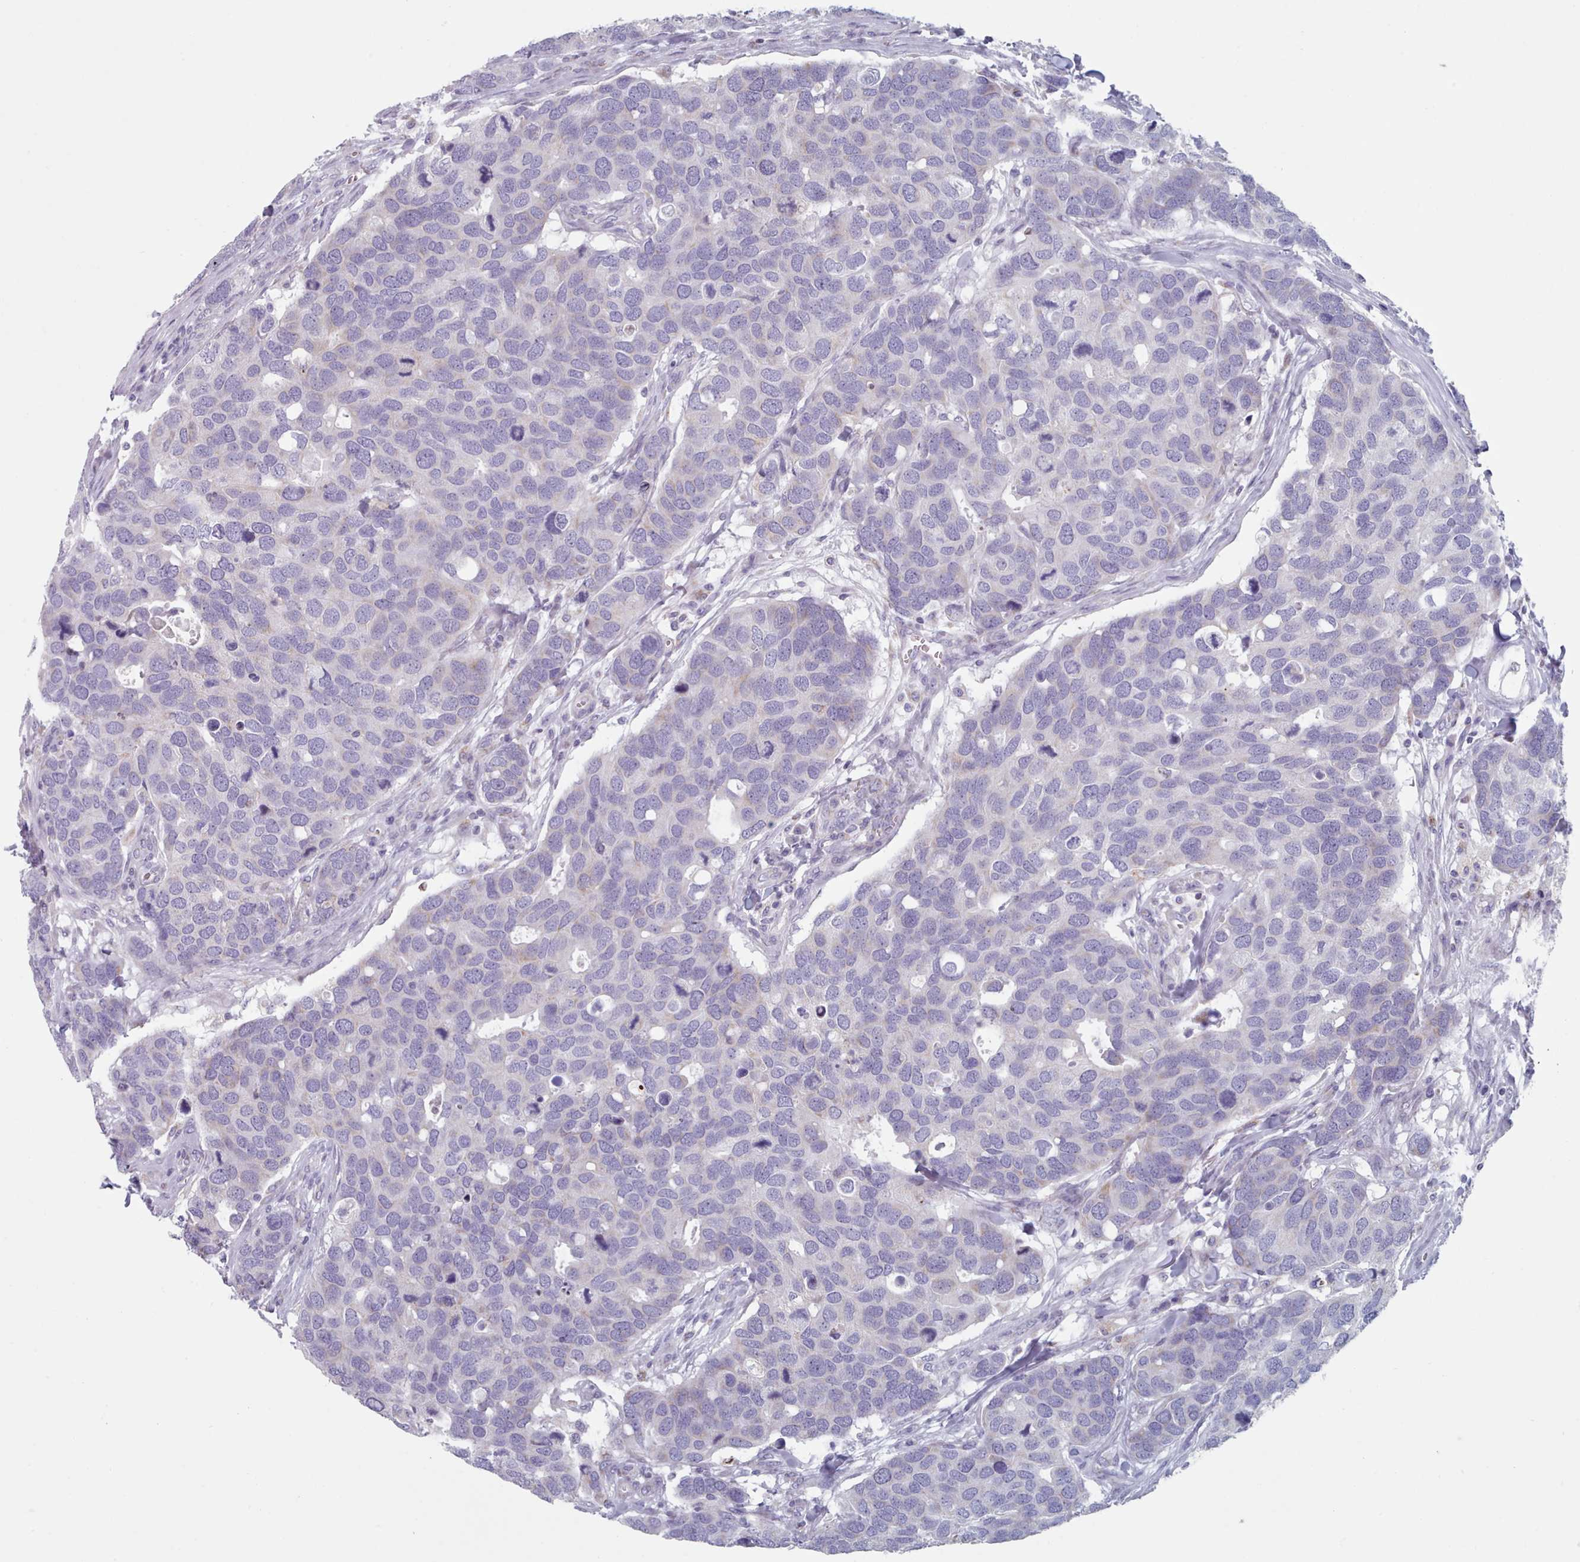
{"staining": {"intensity": "negative", "quantity": "none", "location": "none"}, "tissue": "breast cancer", "cell_type": "Tumor cells", "image_type": "cancer", "snomed": [{"axis": "morphology", "description": "Duct carcinoma"}, {"axis": "topography", "description": "Breast"}], "caption": "Immunohistochemical staining of human infiltrating ductal carcinoma (breast) shows no significant expression in tumor cells. The staining was performed using DAB to visualize the protein expression in brown, while the nuclei were stained in blue with hematoxylin (Magnification: 20x).", "gene": "FAM170B", "patient": {"sex": "female", "age": 83}}